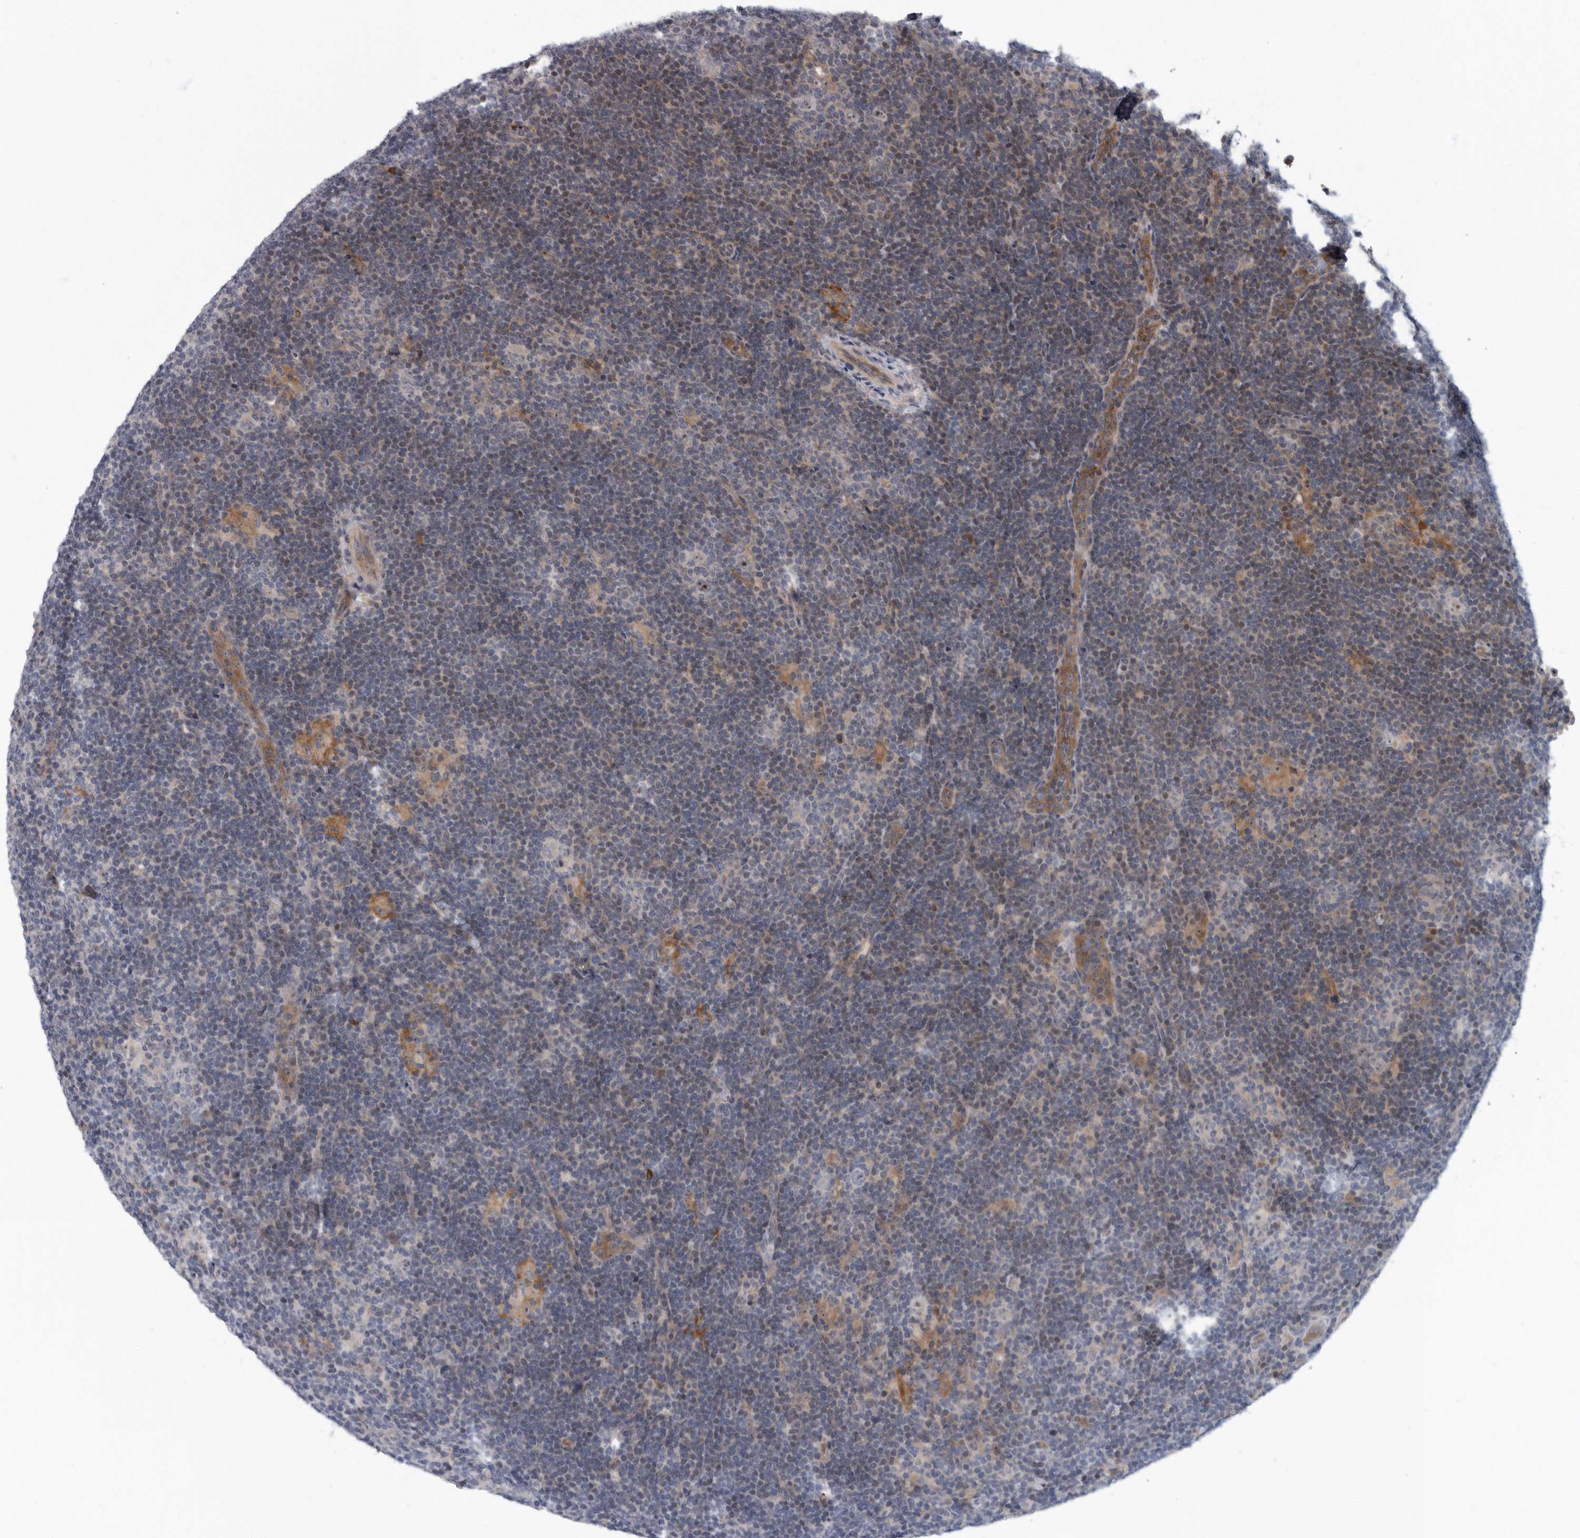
{"staining": {"intensity": "moderate", "quantity": "<25%", "location": "nuclear"}, "tissue": "lymphoma", "cell_type": "Tumor cells", "image_type": "cancer", "snomed": [{"axis": "morphology", "description": "Hodgkin's disease, NOS"}, {"axis": "topography", "description": "Lymph node"}], "caption": "Immunohistochemistry histopathology image of Hodgkin's disease stained for a protein (brown), which exhibits low levels of moderate nuclear staining in about <25% of tumor cells.", "gene": "PDCD11", "patient": {"sex": "female", "age": 57}}